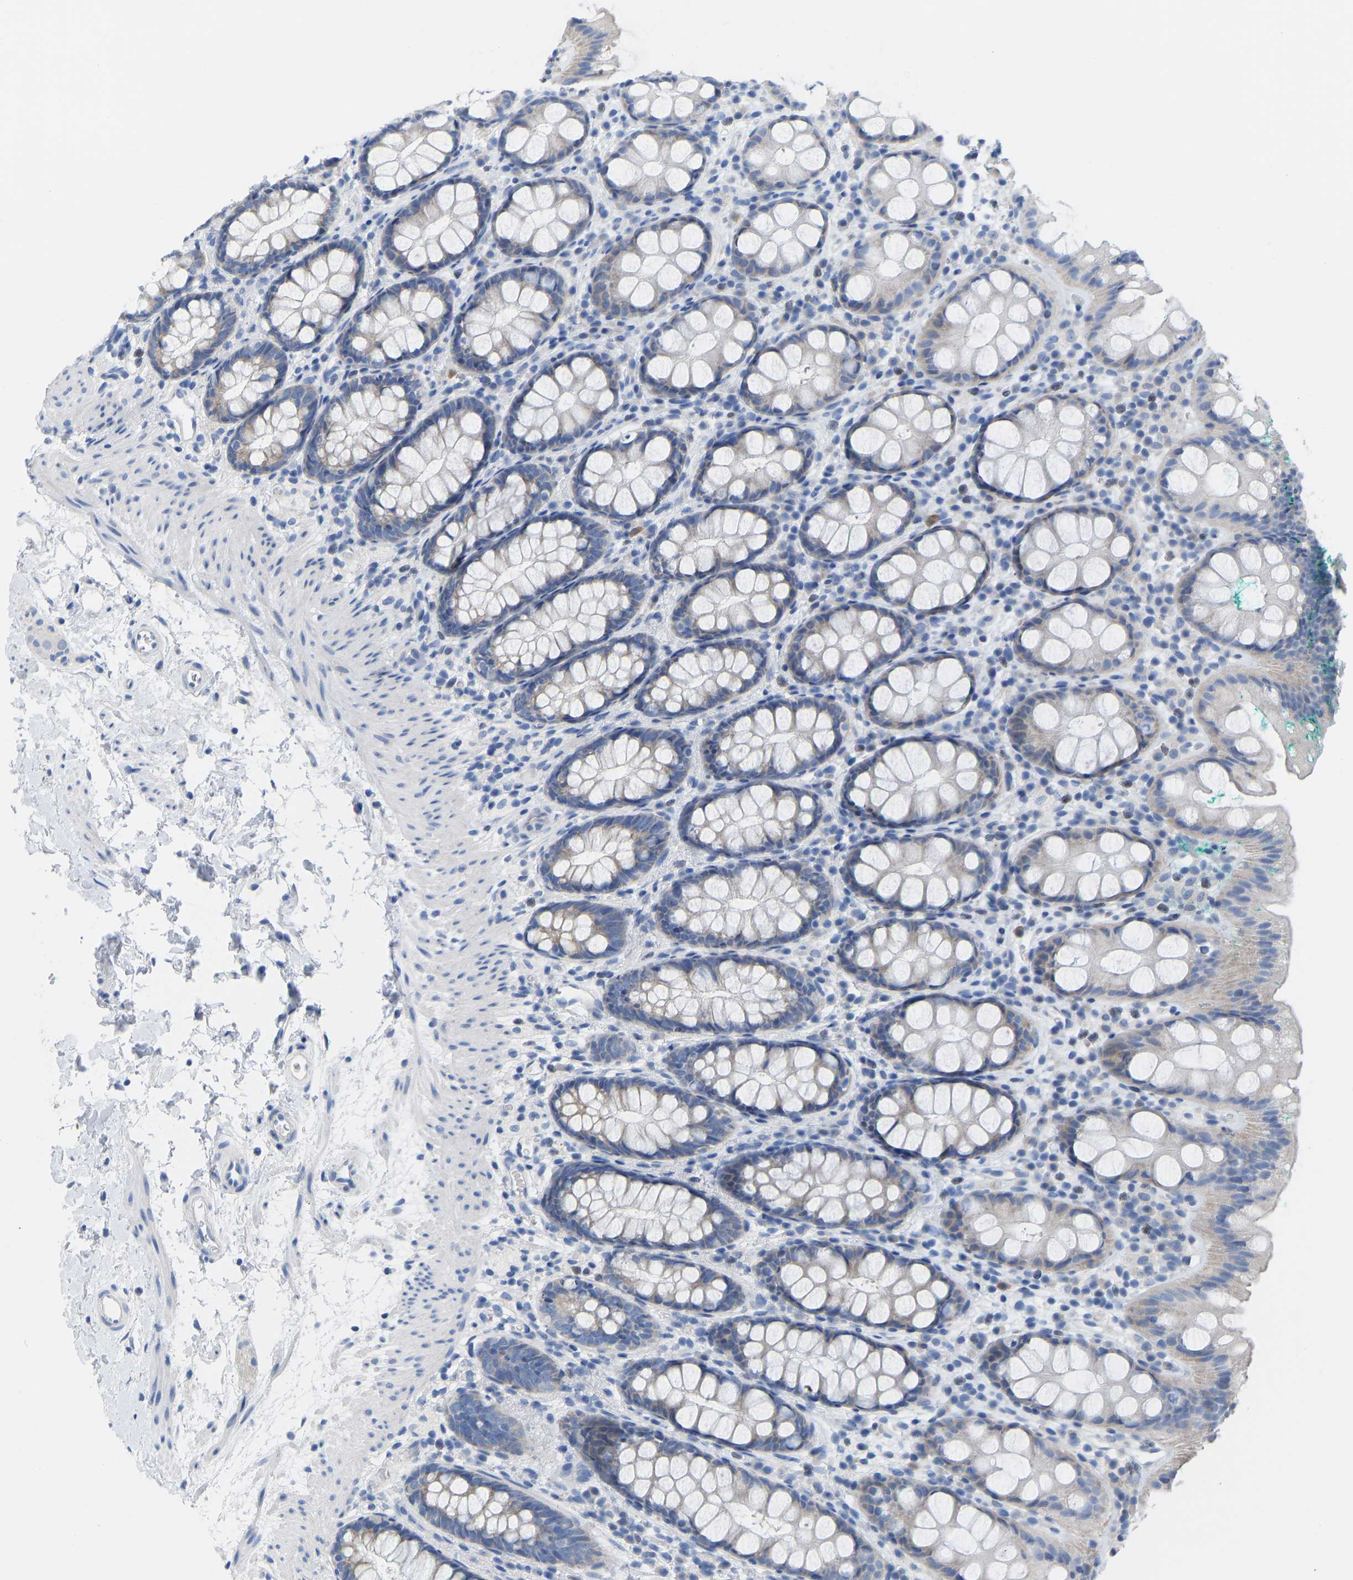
{"staining": {"intensity": "weak", "quantity": "<25%", "location": "cytoplasmic/membranous"}, "tissue": "rectum", "cell_type": "Glandular cells", "image_type": "normal", "snomed": [{"axis": "morphology", "description": "Normal tissue, NOS"}, {"axis": "topography", "description": "Rectum"}], "caption": "The immunohistochemistry (IHC) photomicrograph has no significant positivity in glandular cells of rectum.", "gene": "OLIG2", "patient": {"sex": "female", "age": 65}}